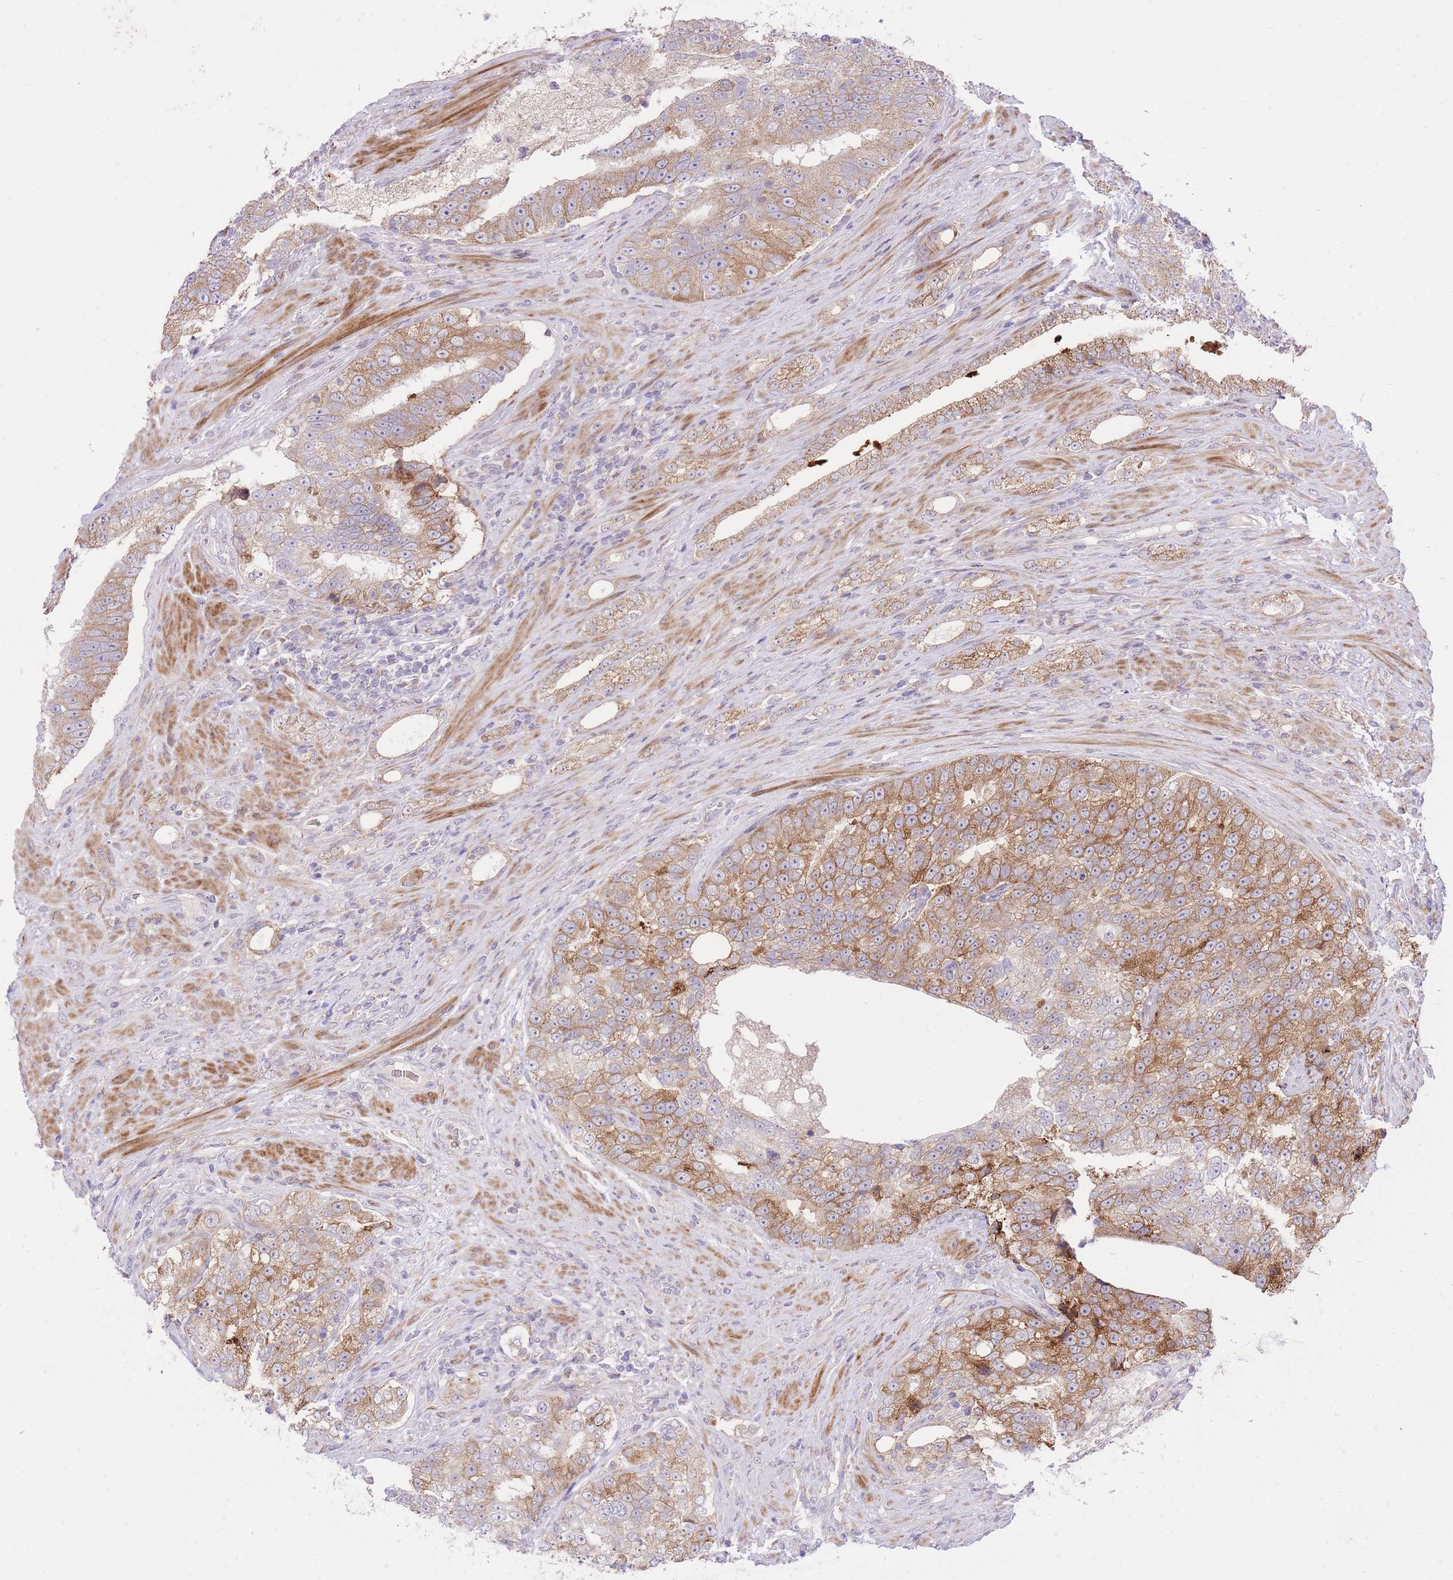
{"staining": {"intensity": "strong", "quantity": "25%-75%", "location": "cytoplasmic/membranous"}, "tissue": "prostate cancer", "cell_type": "Tumor cells", "image_type": "cancer", "snomed": [{"axis": "morphology", "description": "Adenocarcinoma, High grade"}, {"axis": "topography", "description": "Prostate"}], "caption": "DAB (3,3'-diaminobenzidine) immunohistochemical staining of prostate cancer (high-grade adenocarcinoma) reveals strong cytoplasmic/membranous protein expression in approximately 25%-75% of tumor cells.", "gene": "SLC4A4", "patient": {"sex": "male", "age": 70}}